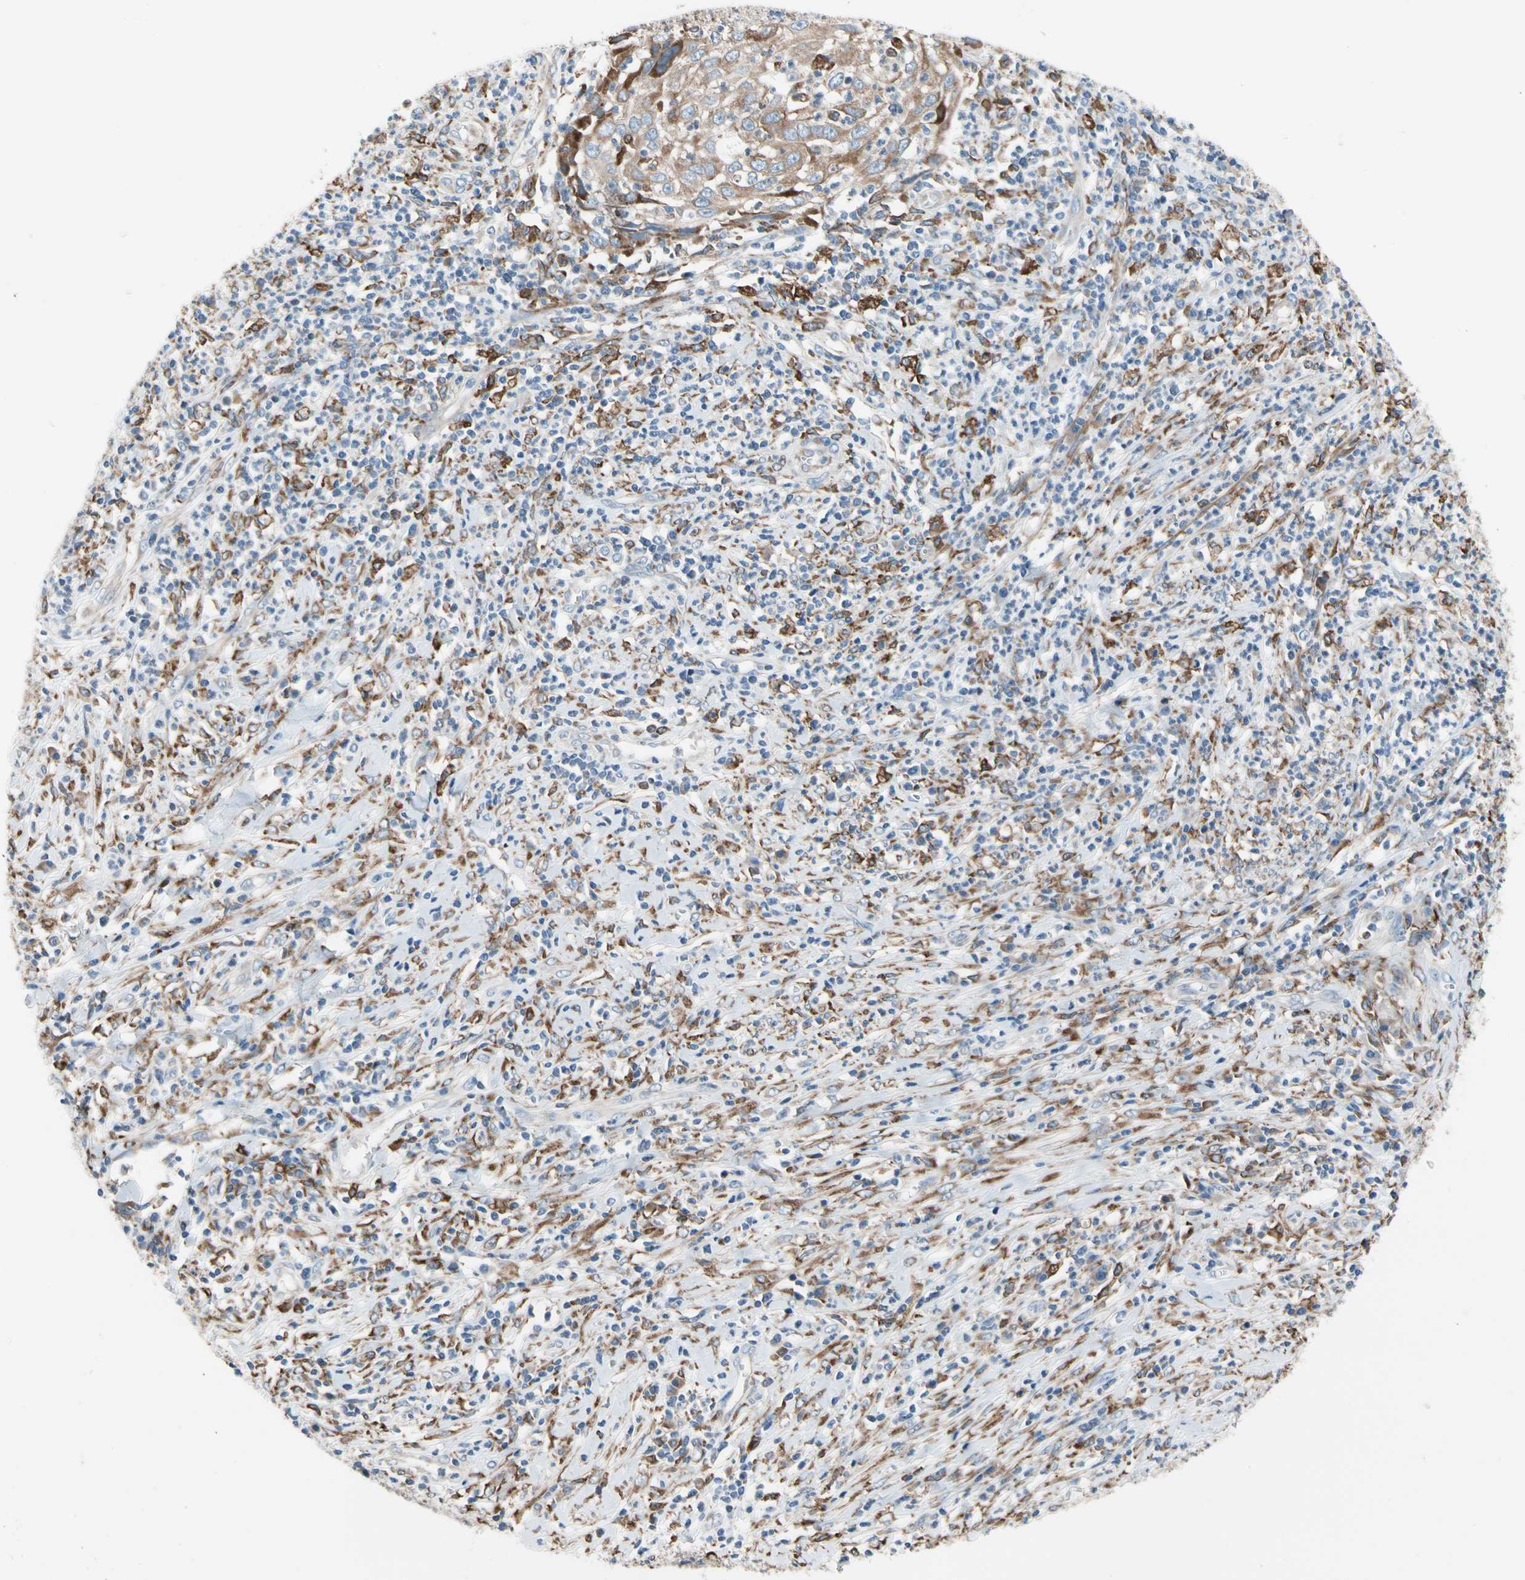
{"staining": {"intensity": "moderate", "quantity": ">75%", "location": "cytoplasmic/membranous"}, "tissue": "cervical cancer", "cell_type": "Tumor cells", "image_type": "cancer", "snomed": [{"axis": "morphology", "description": "Squamous cell carcinoma, NOS"}, {"axis": "topography", "description": "Cervix"}], "caption": "Immunohistochemical staining of cervical cancer (squamous cell carcinoma) demonstrates medium levels of moderate cytoplasmic/membranous expression in about >75% of tumor cells.", "gene": "LRPAP1", "patient": {"sex": "female", "age": 32}}